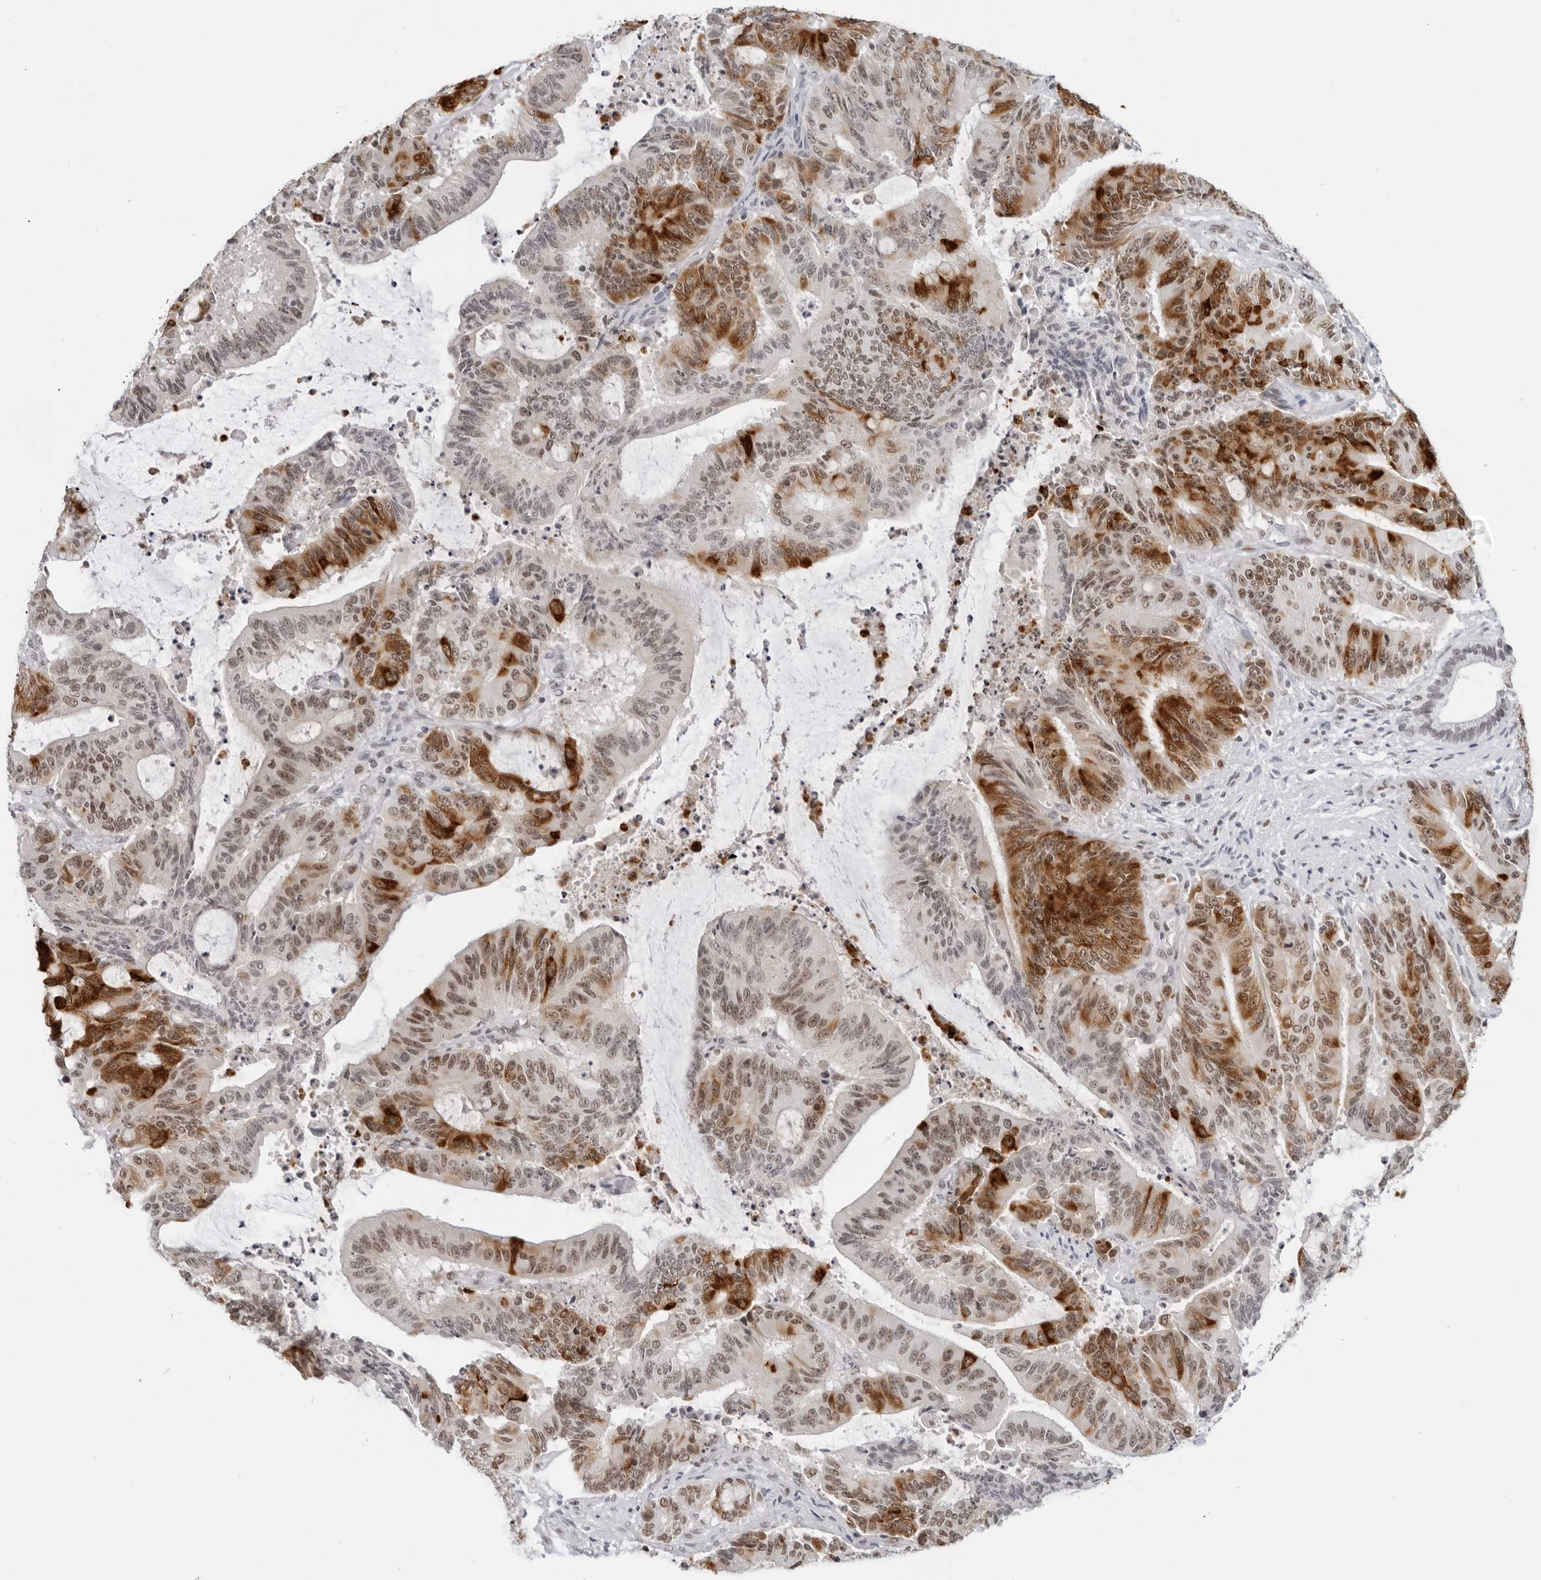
{"staining": {"intensity": "strong", "quantity": "25%-75%", "location": "cytoplasmic/membranous,nuclear"}, "tissue": "liver cancer", "cell_type": "Tumor cells", "image_type": "cancer", "snomed": [{"axis": "morphology", "description": "Normal tissue, NOS"}, {"axis": "morphology", "description": "Cholangiocarcinoma"}, {"axis": "topography", "description": "Liver"}, {"axis": "topography", "description": "Peripheral nerve tissue"}], "caption": "IHC photomicrograph of neoplastic tissue: human liver cancer (cholangiocarcinoma) stained using immunohistochemistry (IHC) exhibits high levels of strong protein expression localized specifically in the cytoplasmic/membranous and nuclear of tumor cells, appearing as a cytoplasmic/membranous and nuclear brown color.", "gene": "FOXK2", "patient": {"sex": "female", "age": 73}}